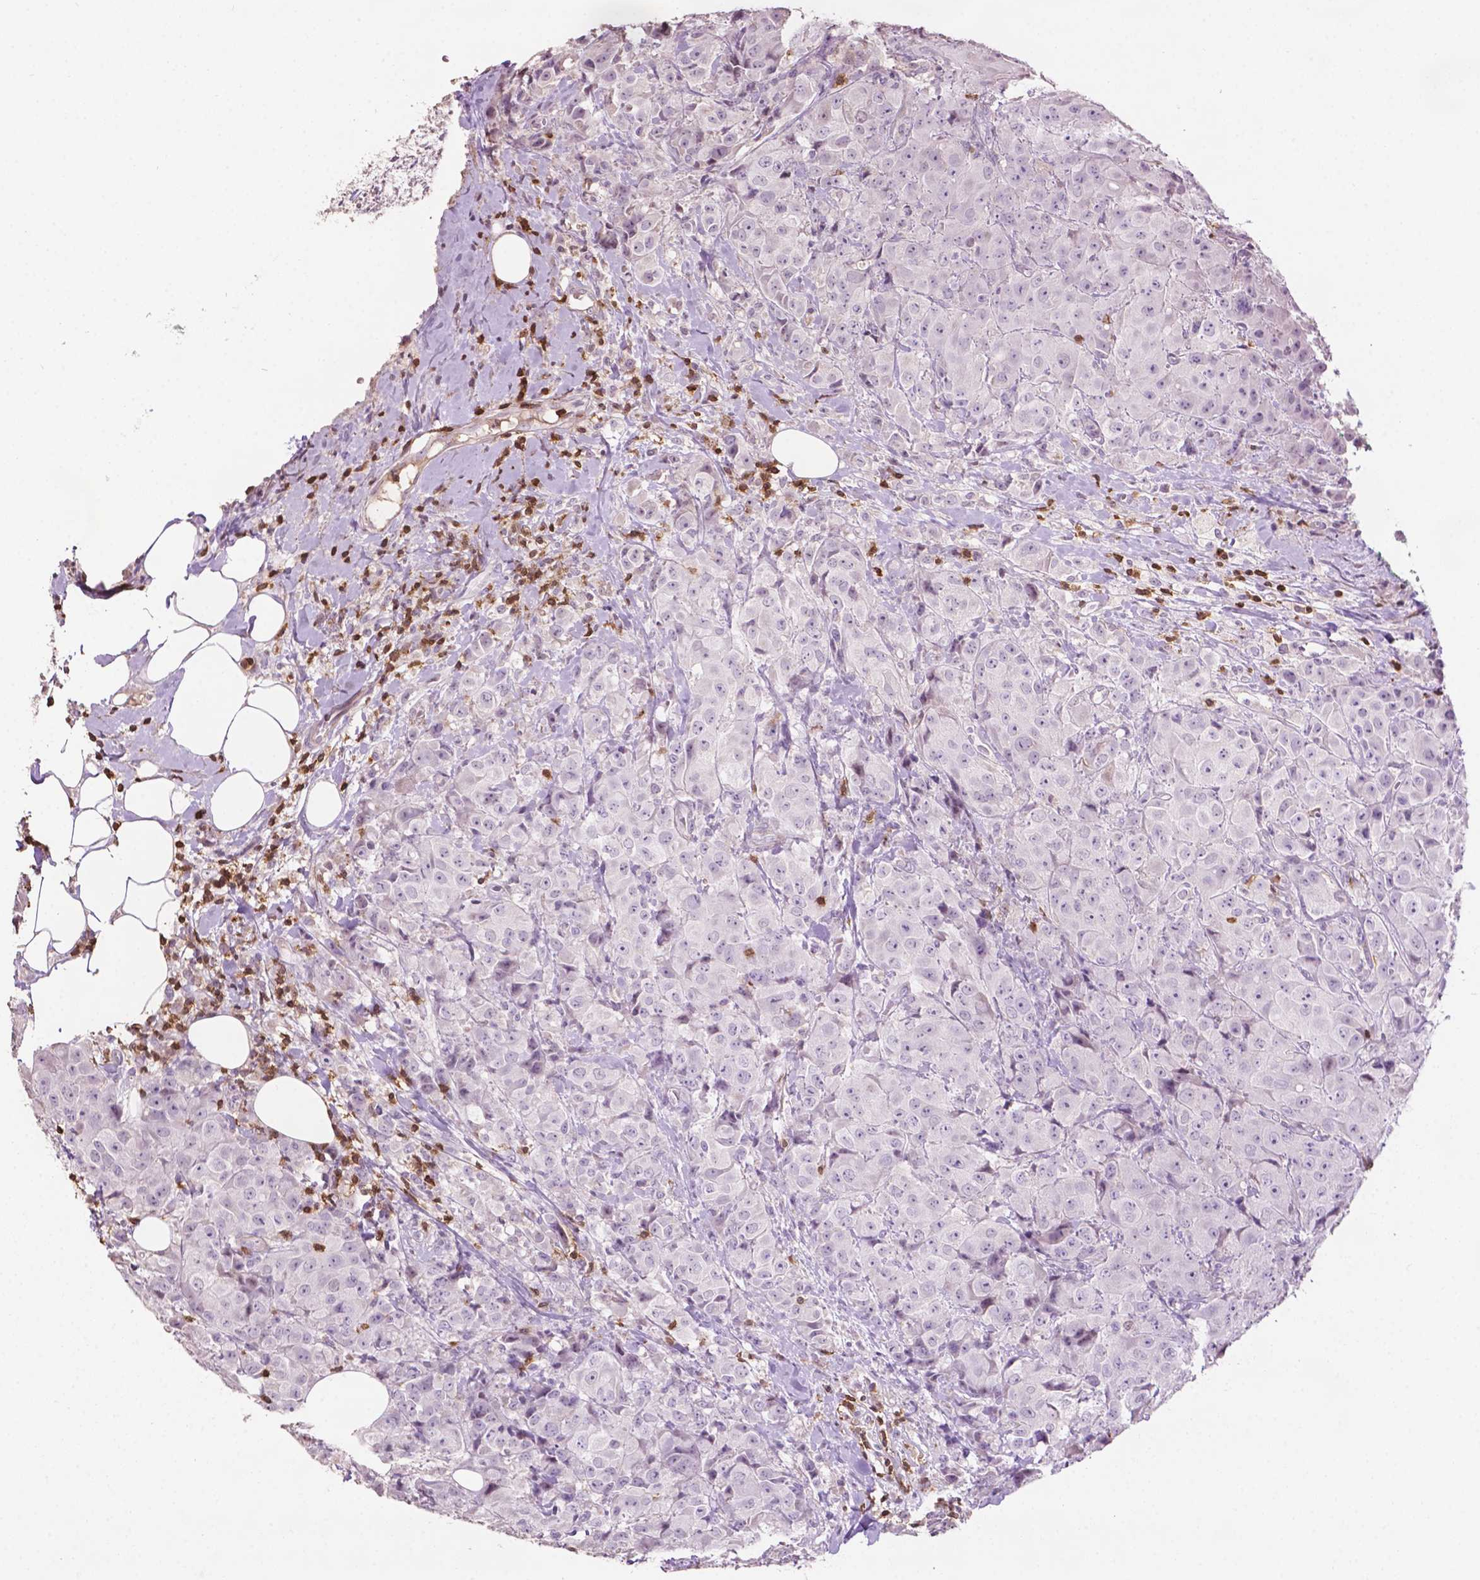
{"staining": {"intensity": "negative", "quantity": "none", "location": "none"}, "tissue": "breast cancer", "cell_type": "Tumor cells", "image_type": "cancer", "snomed": [{"axis": "morphology", "description": "Normal tissue, NOS"}, {"axis": "morphology", "description": "Duct carcinoma"}, {"axis": "topography", "description": "Breast"}], "caption": "This is an immunohistochemistry image of infiltrating ductal carcinoma (breast). There is no staining in tumor cells.", "gene": "TBC1D10C", "patient": {"sex": "female", "age": 43}}